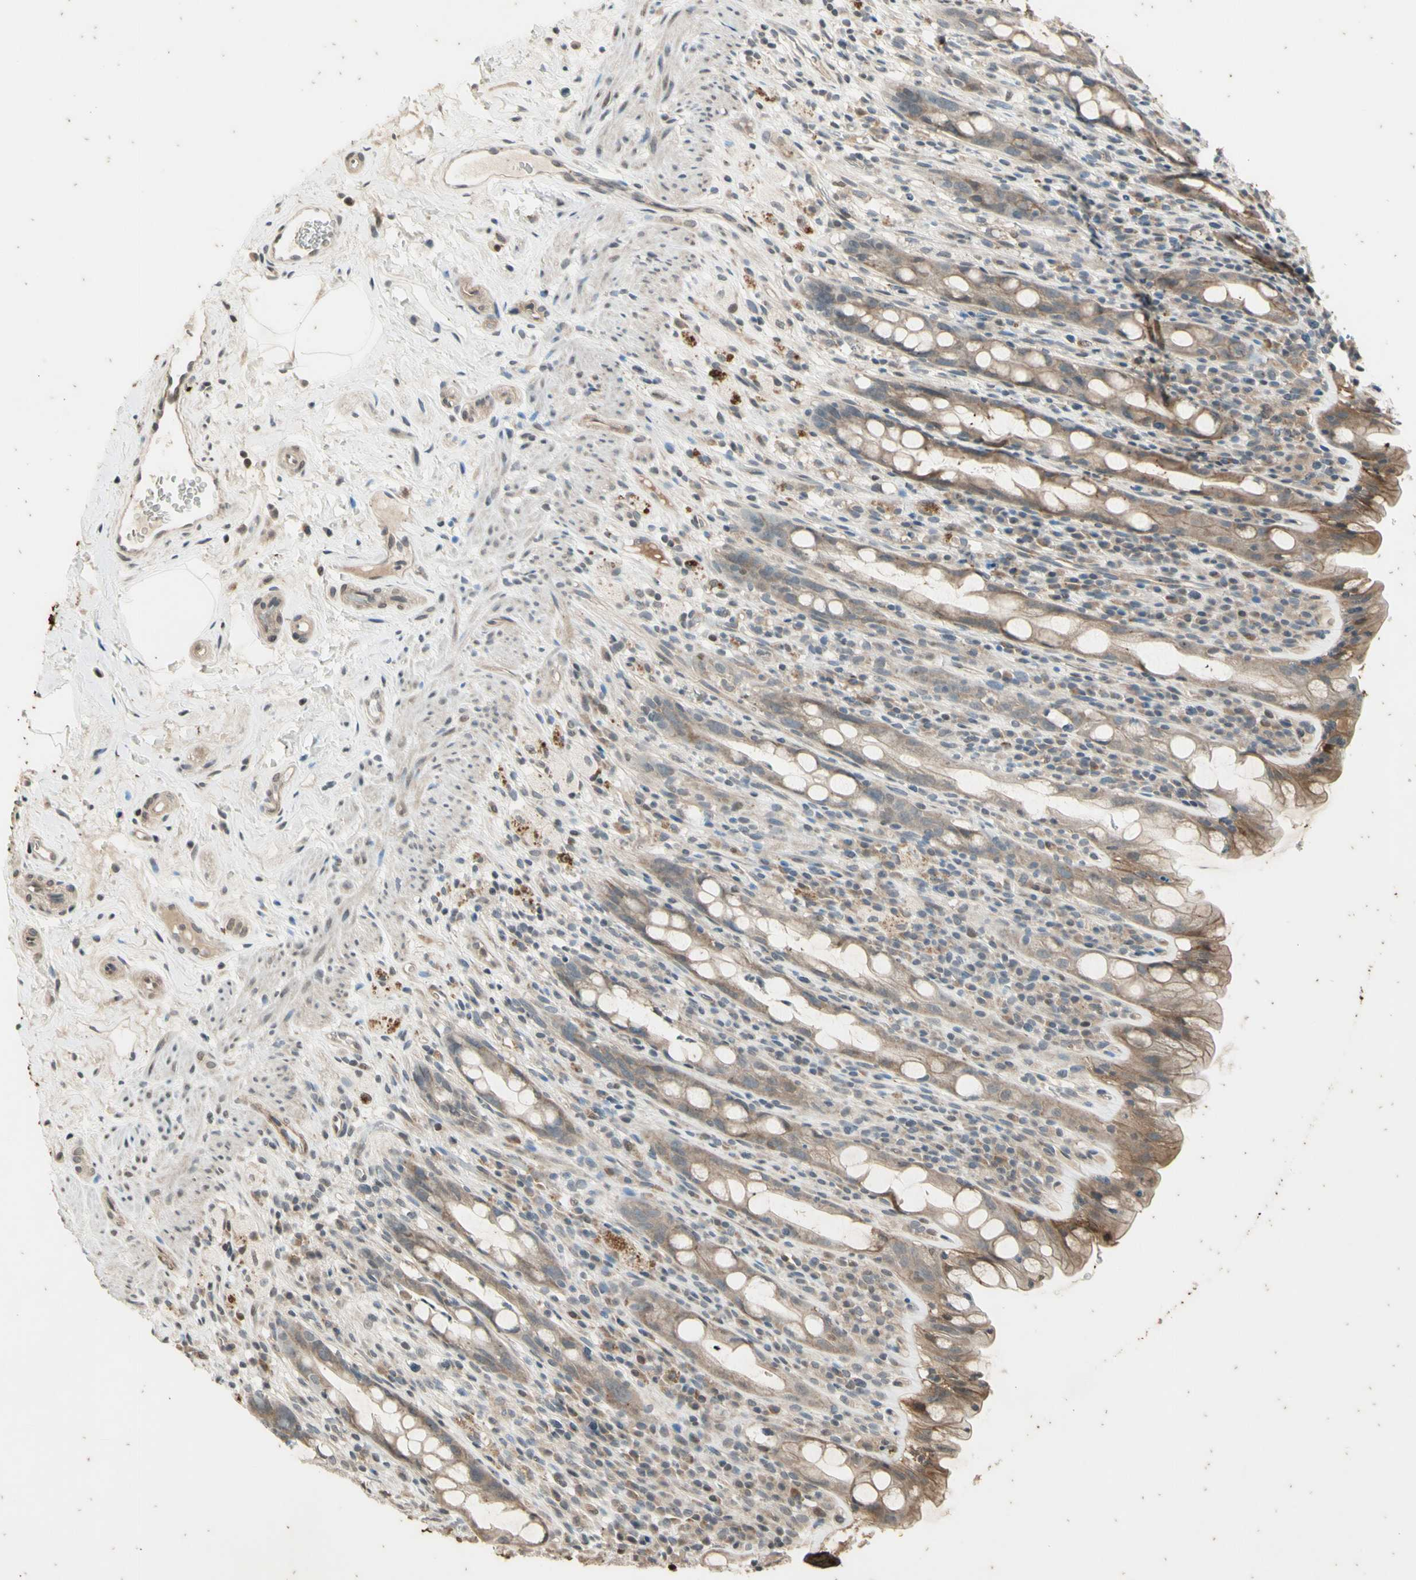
{"staining": {"intensity": "moderate", "quantity": "25%-75%", "location": "cytoplasmic/membranous"}, "tissue": "rectum", "cell_type": "Glandular cells", "image_type": "normal", "snomed": [{"axis": "morphology", "description": "Normal tissue, NOS"}, {"axis": "topography", "description": "Rectum"}], "caption": "Moderate cytoplasmic/membranous protein expression is present in approximately 25%-75% of glandular cells in rectum. Nuclei are stained in blue.", "gene": "EFNB2", "patient": {"sex": "male", "age": 44}}